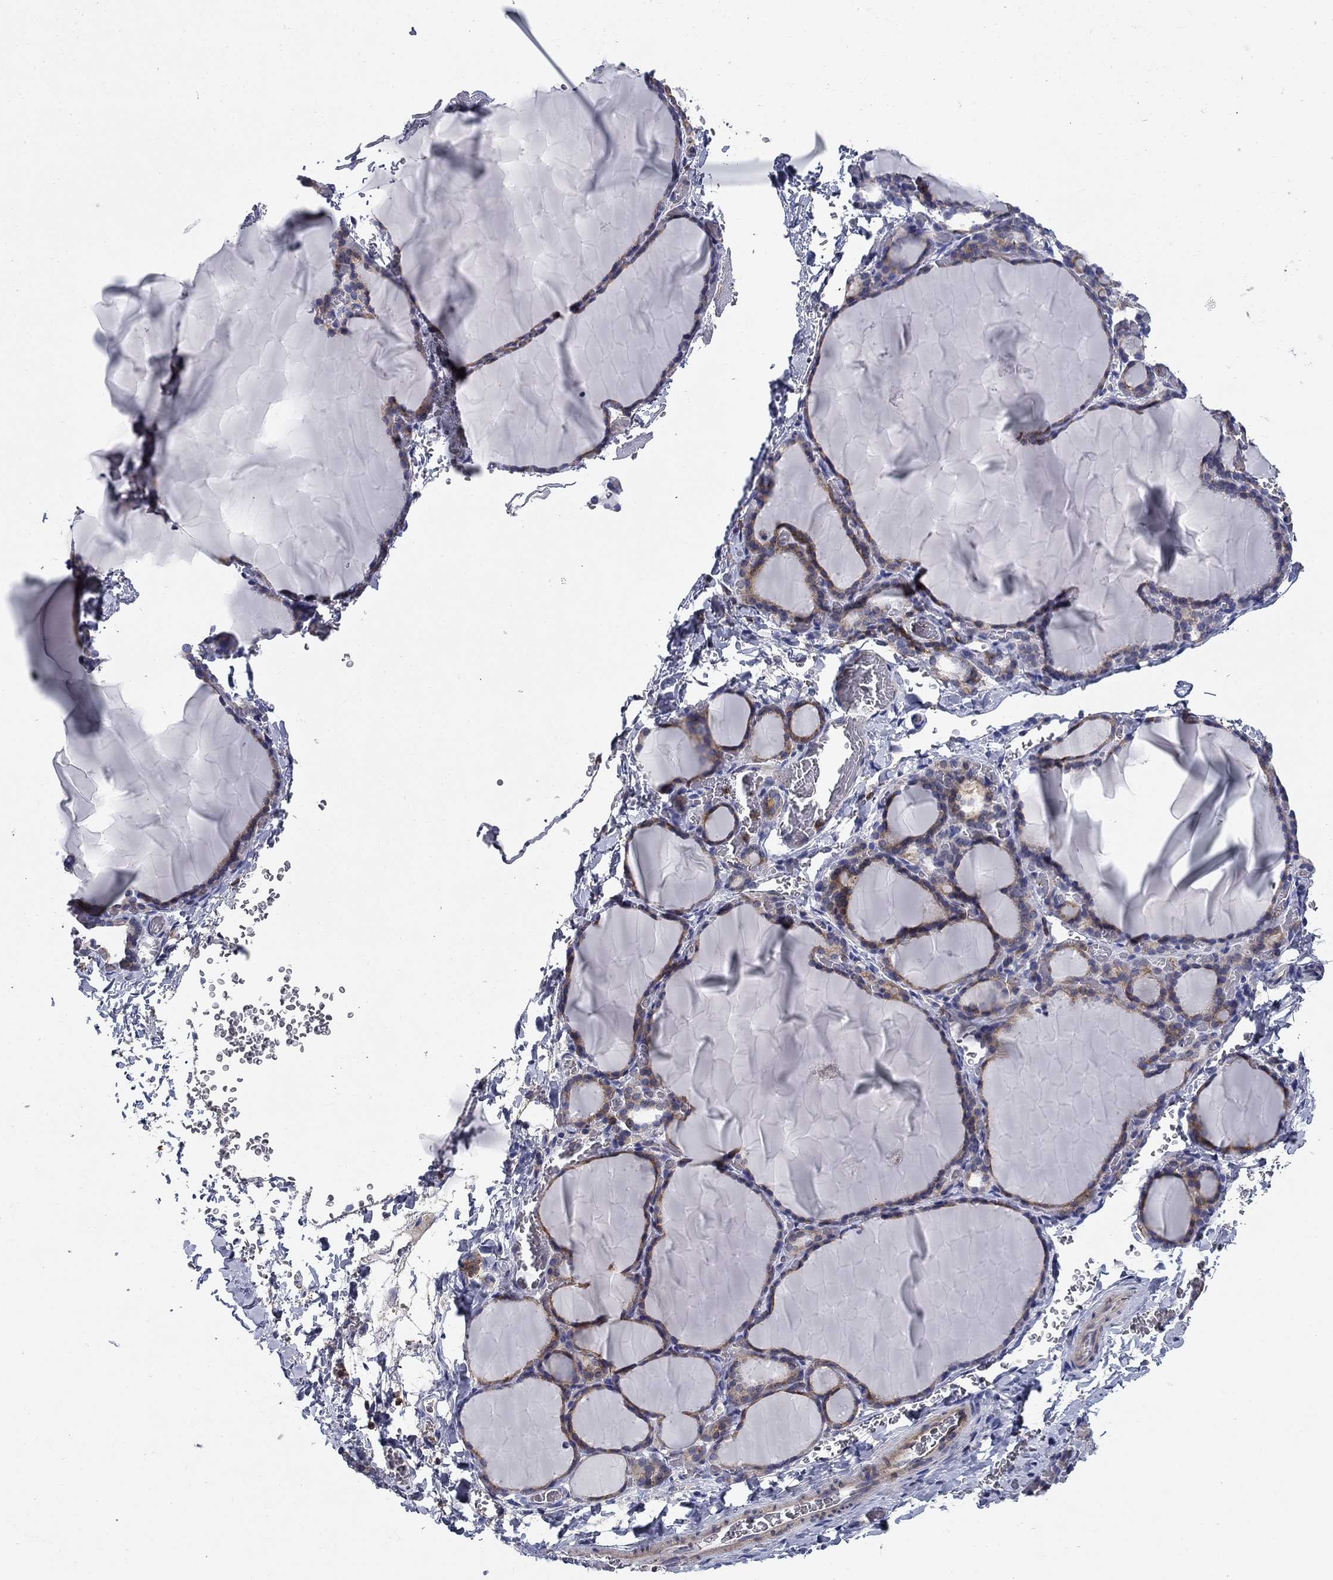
{"staining": {"intensity": "moderate", "quantity": "<25%", "location": "cytoplasmic/membranous"}, "tissue": "thyroid gland", "cell_type": "Glandular cells", "image_type": "normal", "snomed": [{"axis": "morphology", "description": "Normal tissue, NOS"}, {"axis": "morphology", "description": "Hyperplasia, NOS"}, {"axis": "topography", "description": "Thyroid gland"}], "caption": "A high-resolution image shows immunohistochemistry staining of benign thyroid gland, which reveals moderate cytoplasmic/membranous positivity in about <25% of glandular cells.", "gene": "SIT1", "patient": {"sex": "female", "age": 27}}